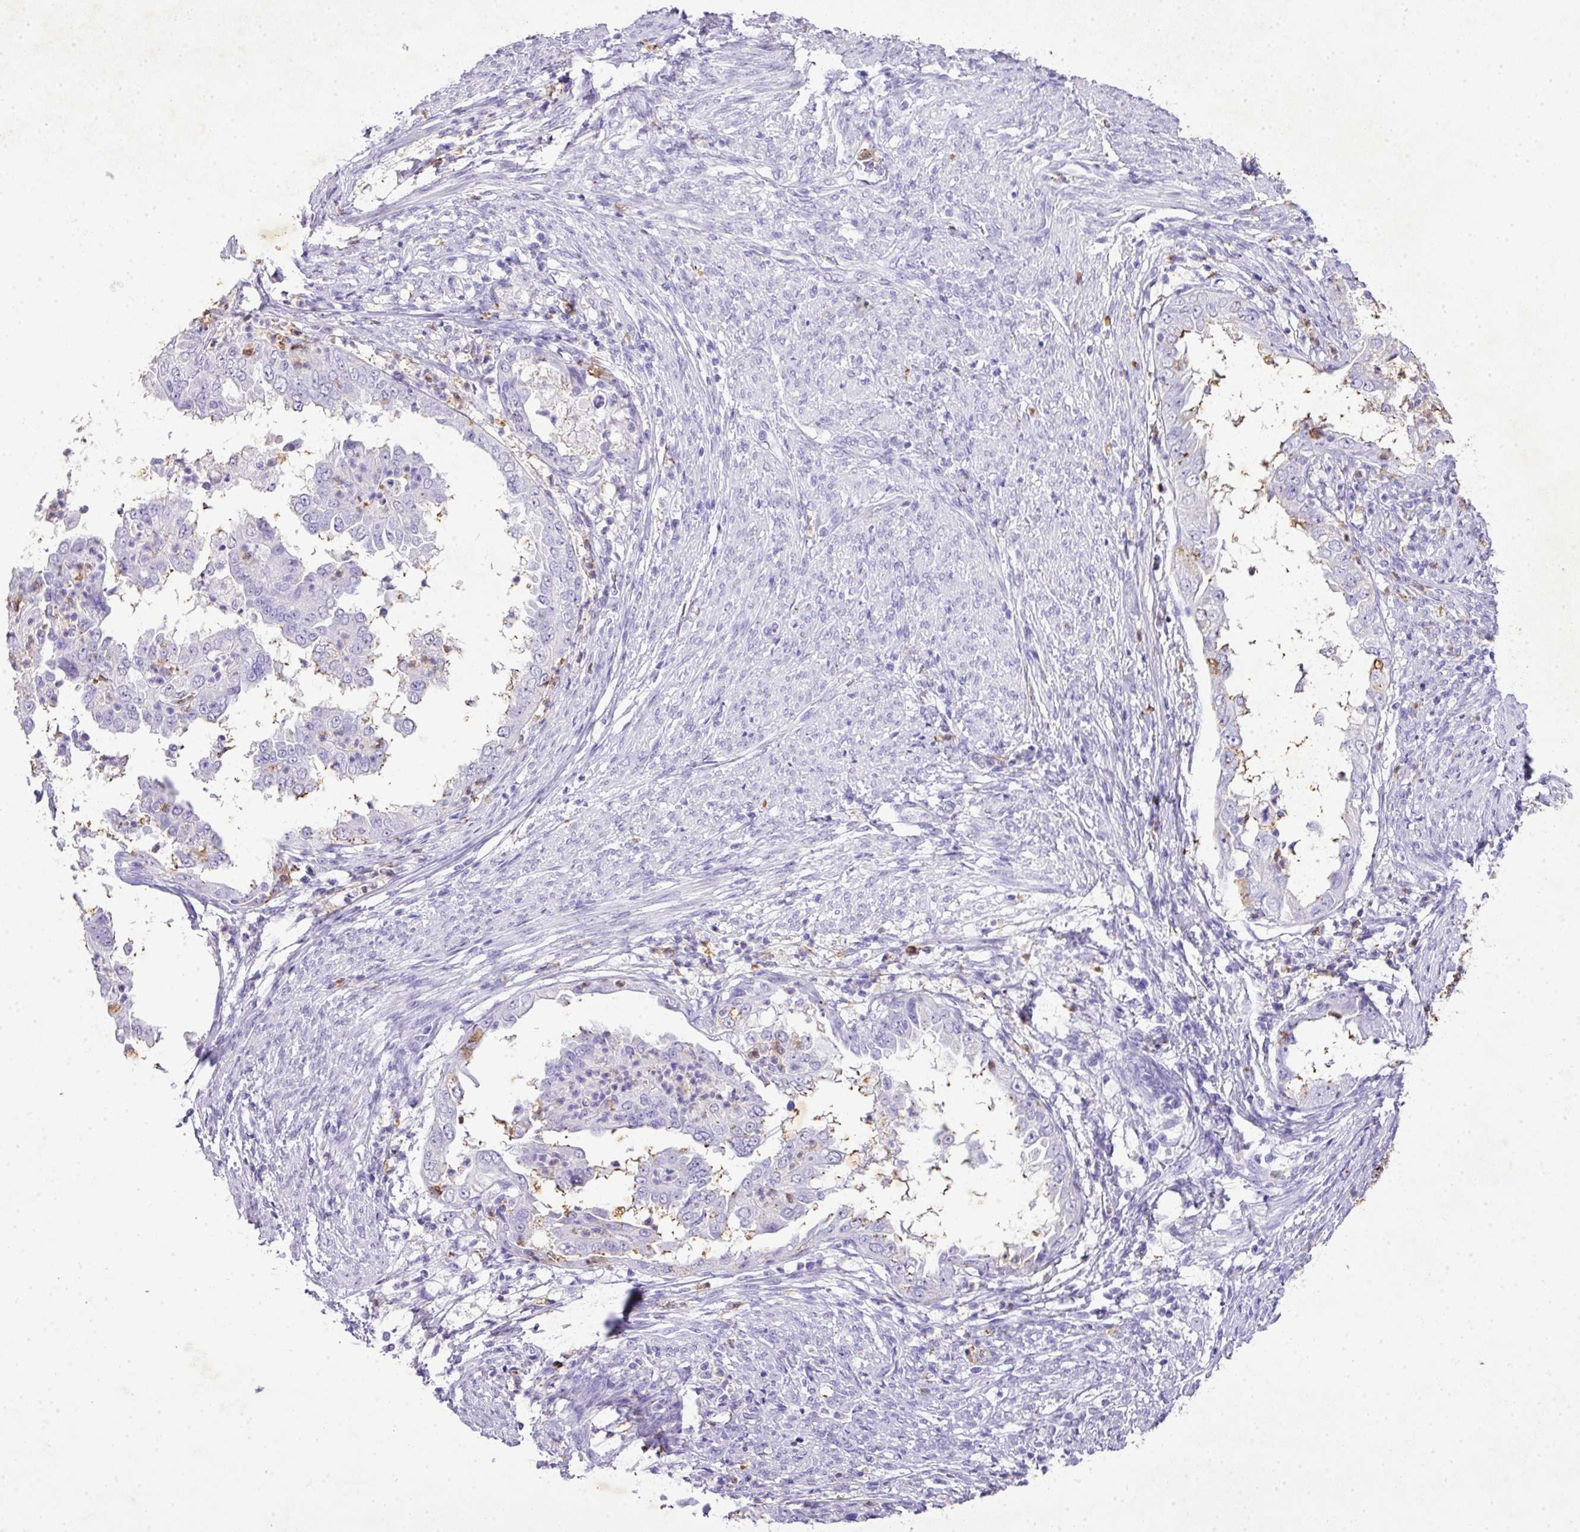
{"staining": {"intensity": "negative", "quantity": "none", "location": "none"}, "tissue": "endometrial cancer", "cell_type": "Tumor cells", "image_type": "cancer", "snomed": [{"axis": "morphology", "description": "Adenocarcinoma, NOS"}, {"axis": "topography", "description": "Endometrium"}], "caption": "DAB immunohistochemical staining of endometrial cancer (adenocarcinoma) displays no significant expression in tumor cells.", "gene": "KCNJ11", "patient": {"sex": "female", "age": 85}}